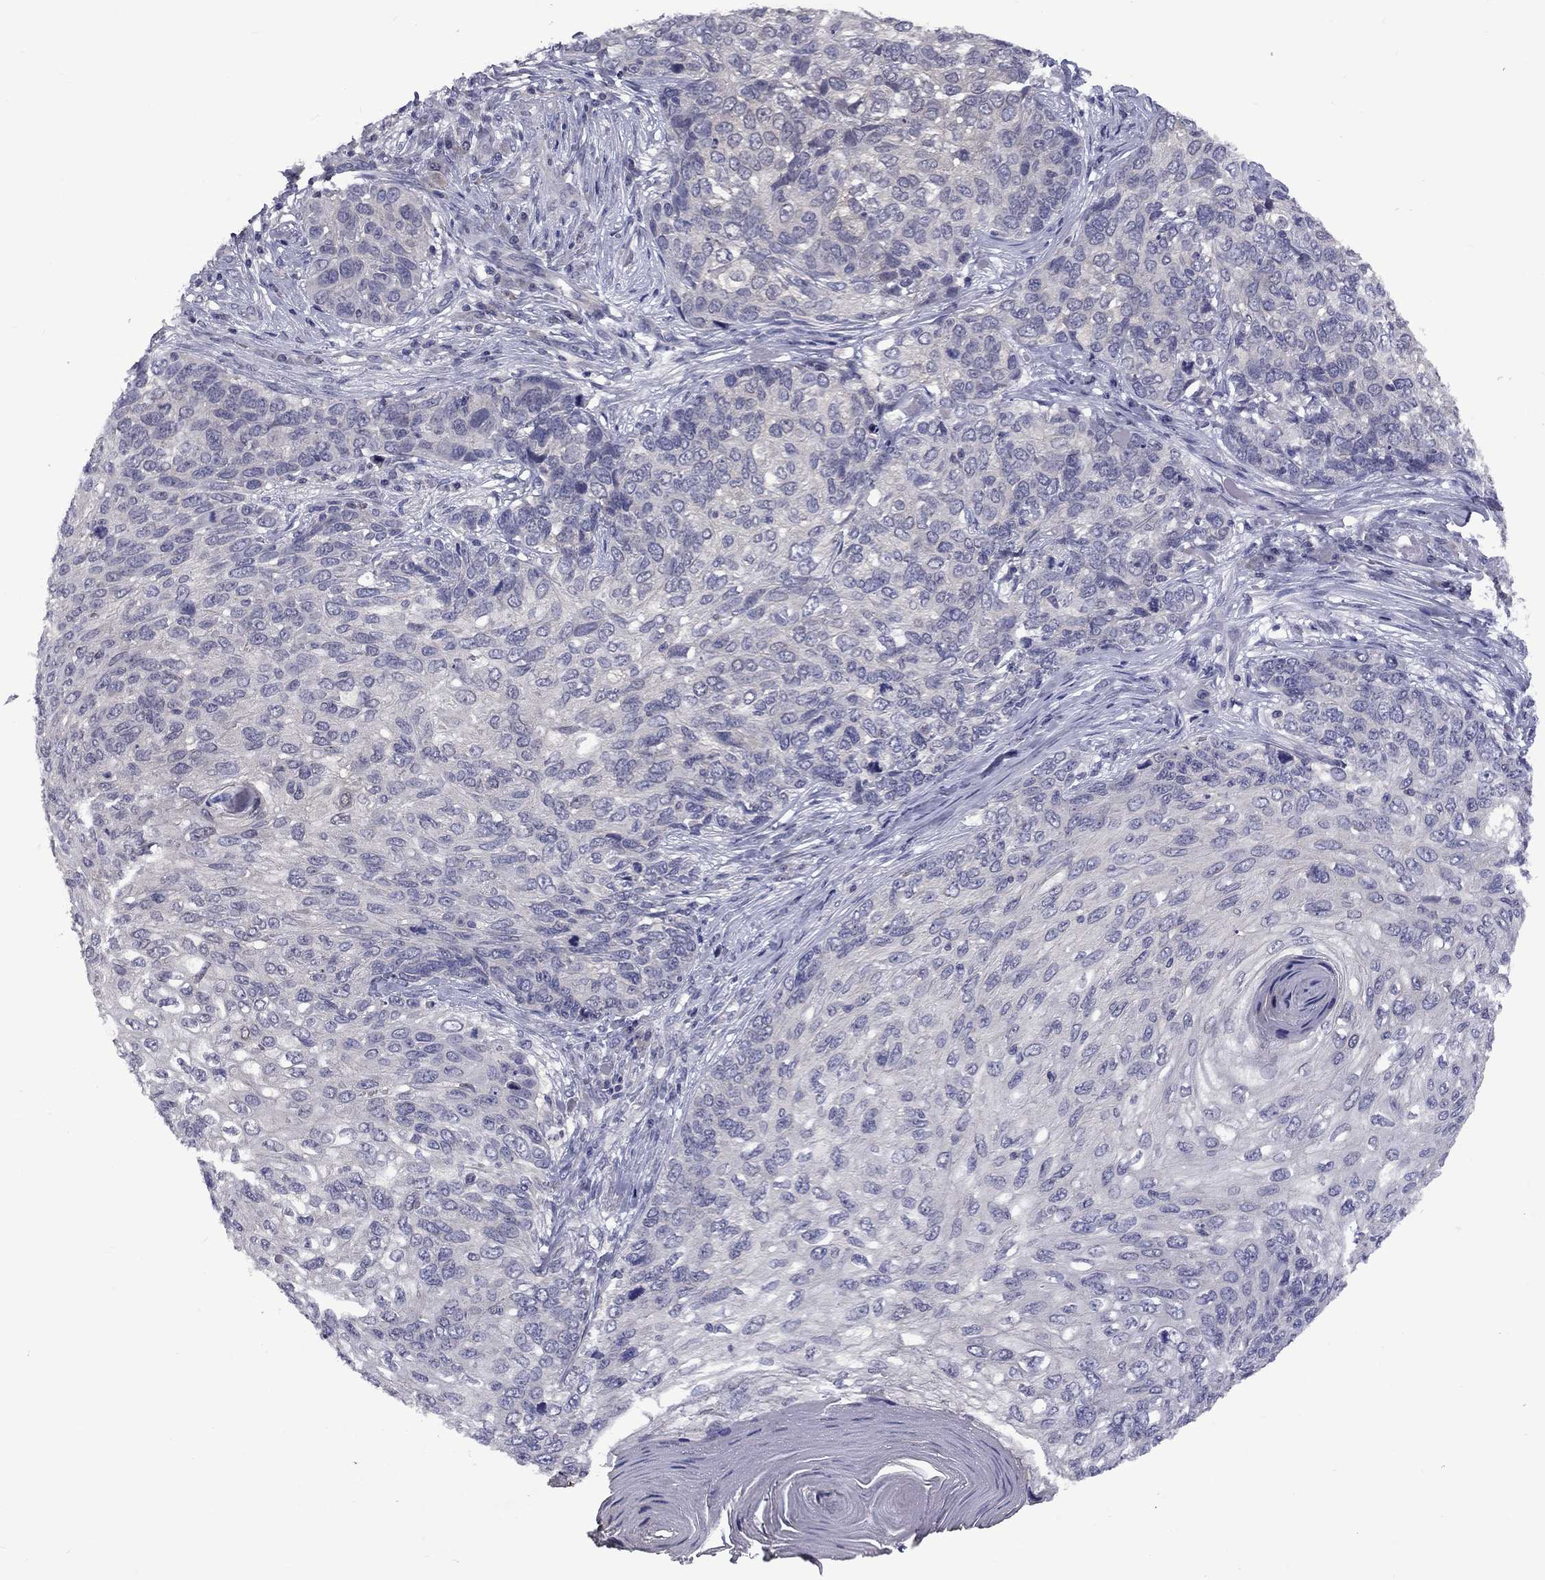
{"staining": {"intensity": "negative", "quantity": "none", "location": "none"}, "tissue": "skin cancer", "cell_type": "Tumor cells", "image_type": "cancer", "snomed": [{"axis": "morphology", "description": "Squamous cell carcinoma, NOS"}, {"axis": "topography", "description": "Skin"}], "caption": "An immunohistochemistry photomicrograph of skin squamous cell carcinoma is shown. There is no staining in tumor cells of skin squamous cell carcinoma. The staining is performed using DAB (3,3'-diaminobenzidine) brown chromogen with nuclei counter-stained in using hematoxylin.", "gene": "SNTA1", "patient": {"sex": "male", "age": 92}}